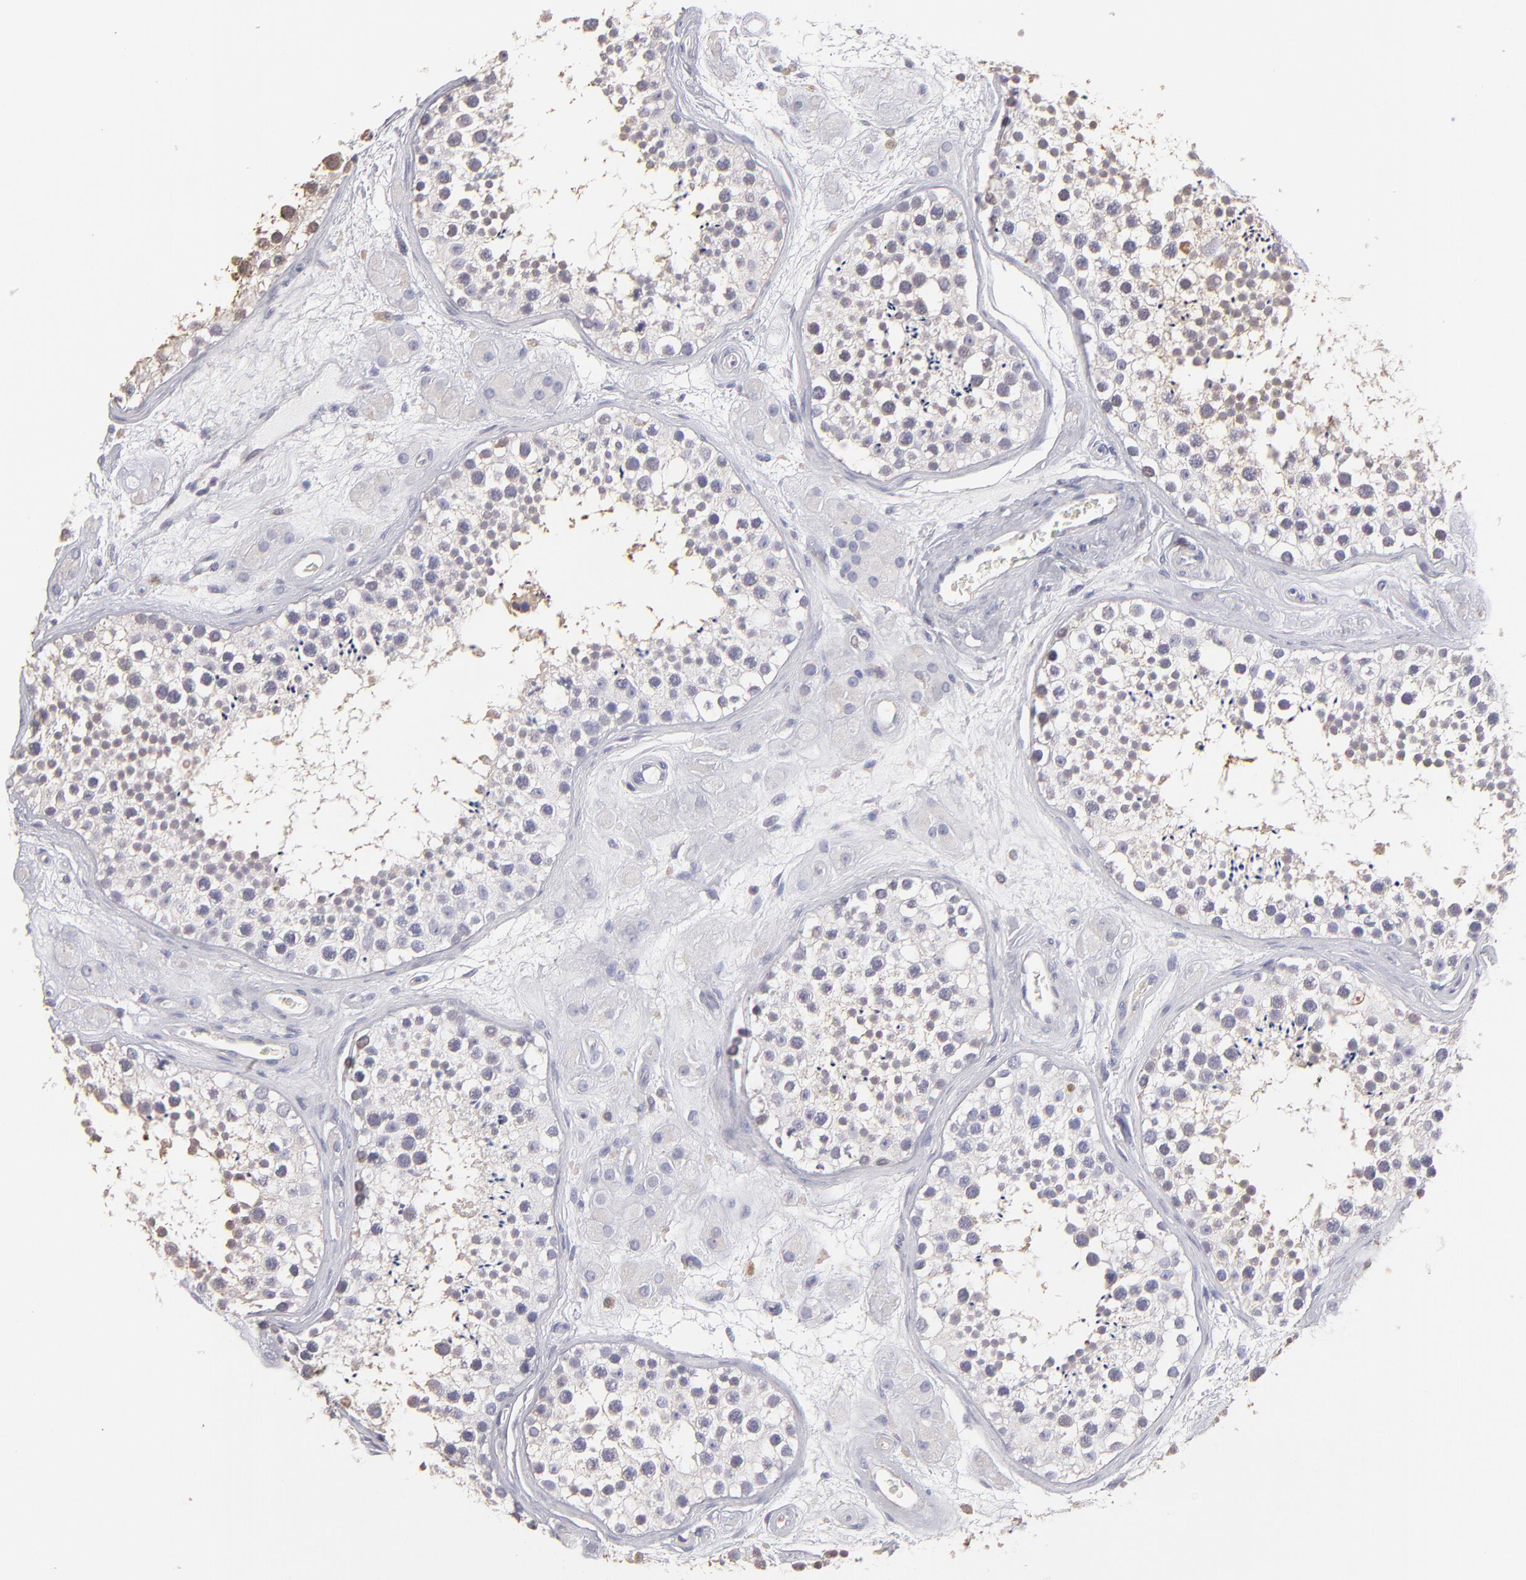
{"staining": {"intensity": "weak", "quantity": "<25%", "location": "cytoplasmic/membranous"}, "tissue": "testis", "cell_type": "Cells in seminiferous ducts", "image_type": "normal", "snomed": [{"axis": "morphology", "description": "Normal tissue, NOS"}, {"axis": "topography", "description": "Testis"}], "caption": "Protein analysis of normal testis displays no significant staining in cells in seminiferous ducts.", "gene": "CALR", "patient": {"sex": "male", "age": 38}}